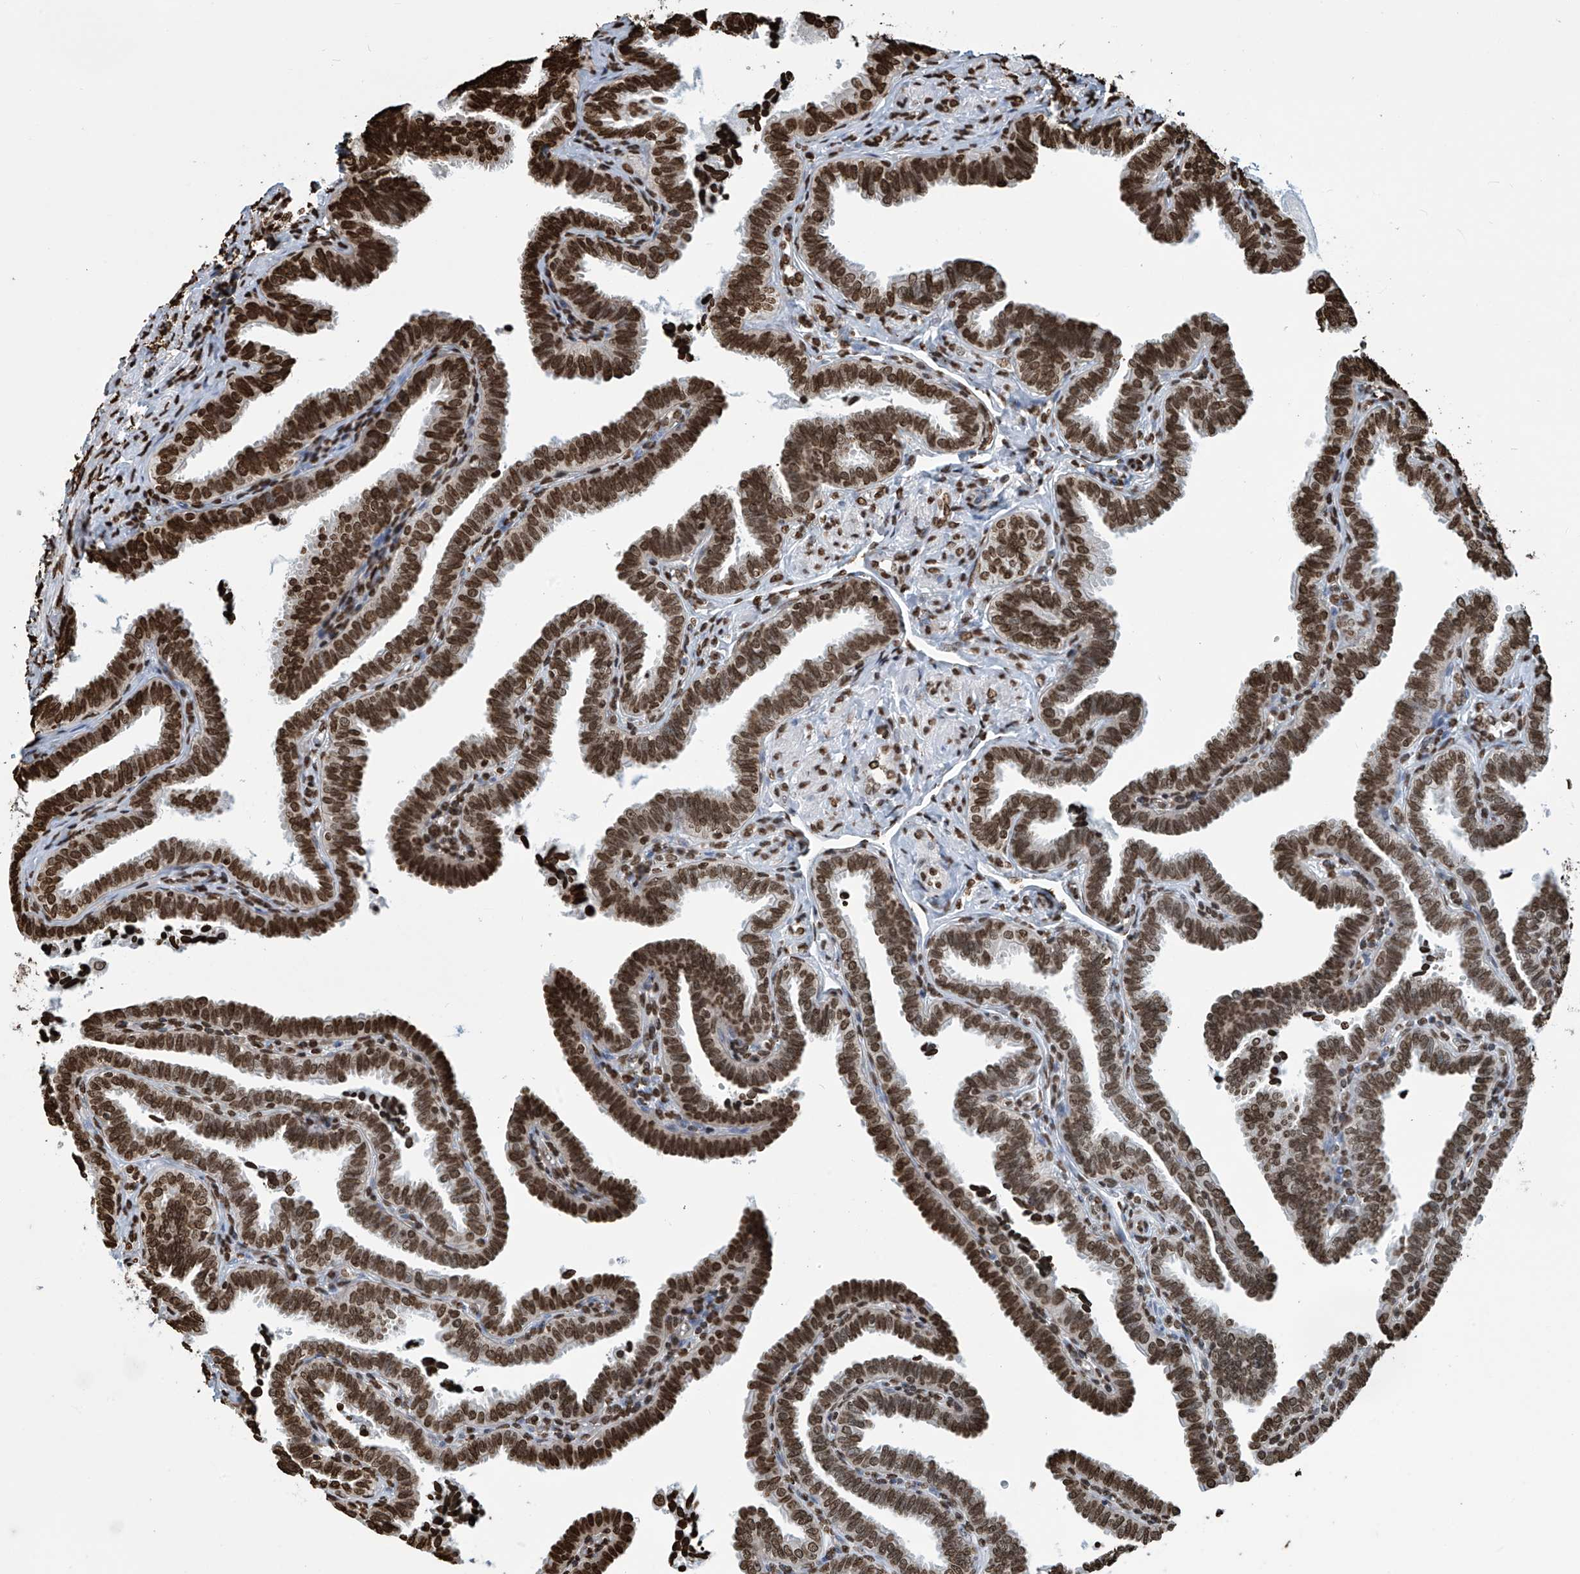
{"staining": {"intensity": "strong", "quantity": ">75%", "location": "nuclear"}, "tissue": "fallopian tube", "cell_type": "Glandular cells", "image_type": "normal", "snomed": [{"axis": "morphology", "description": "Normal tissue, NOS"}, {"axis": "topography", "description": "Fallopian tube"}], "caption": "A high amount of strong nuclear expression is identified in approximately >75% of glandular cells in unremarkable fallopian tube. (brown staining indicates protein expression, while blue staining denotes nuclei).", "gene": "DPPA2", "patient": {"sex": "female", "age": 39}}